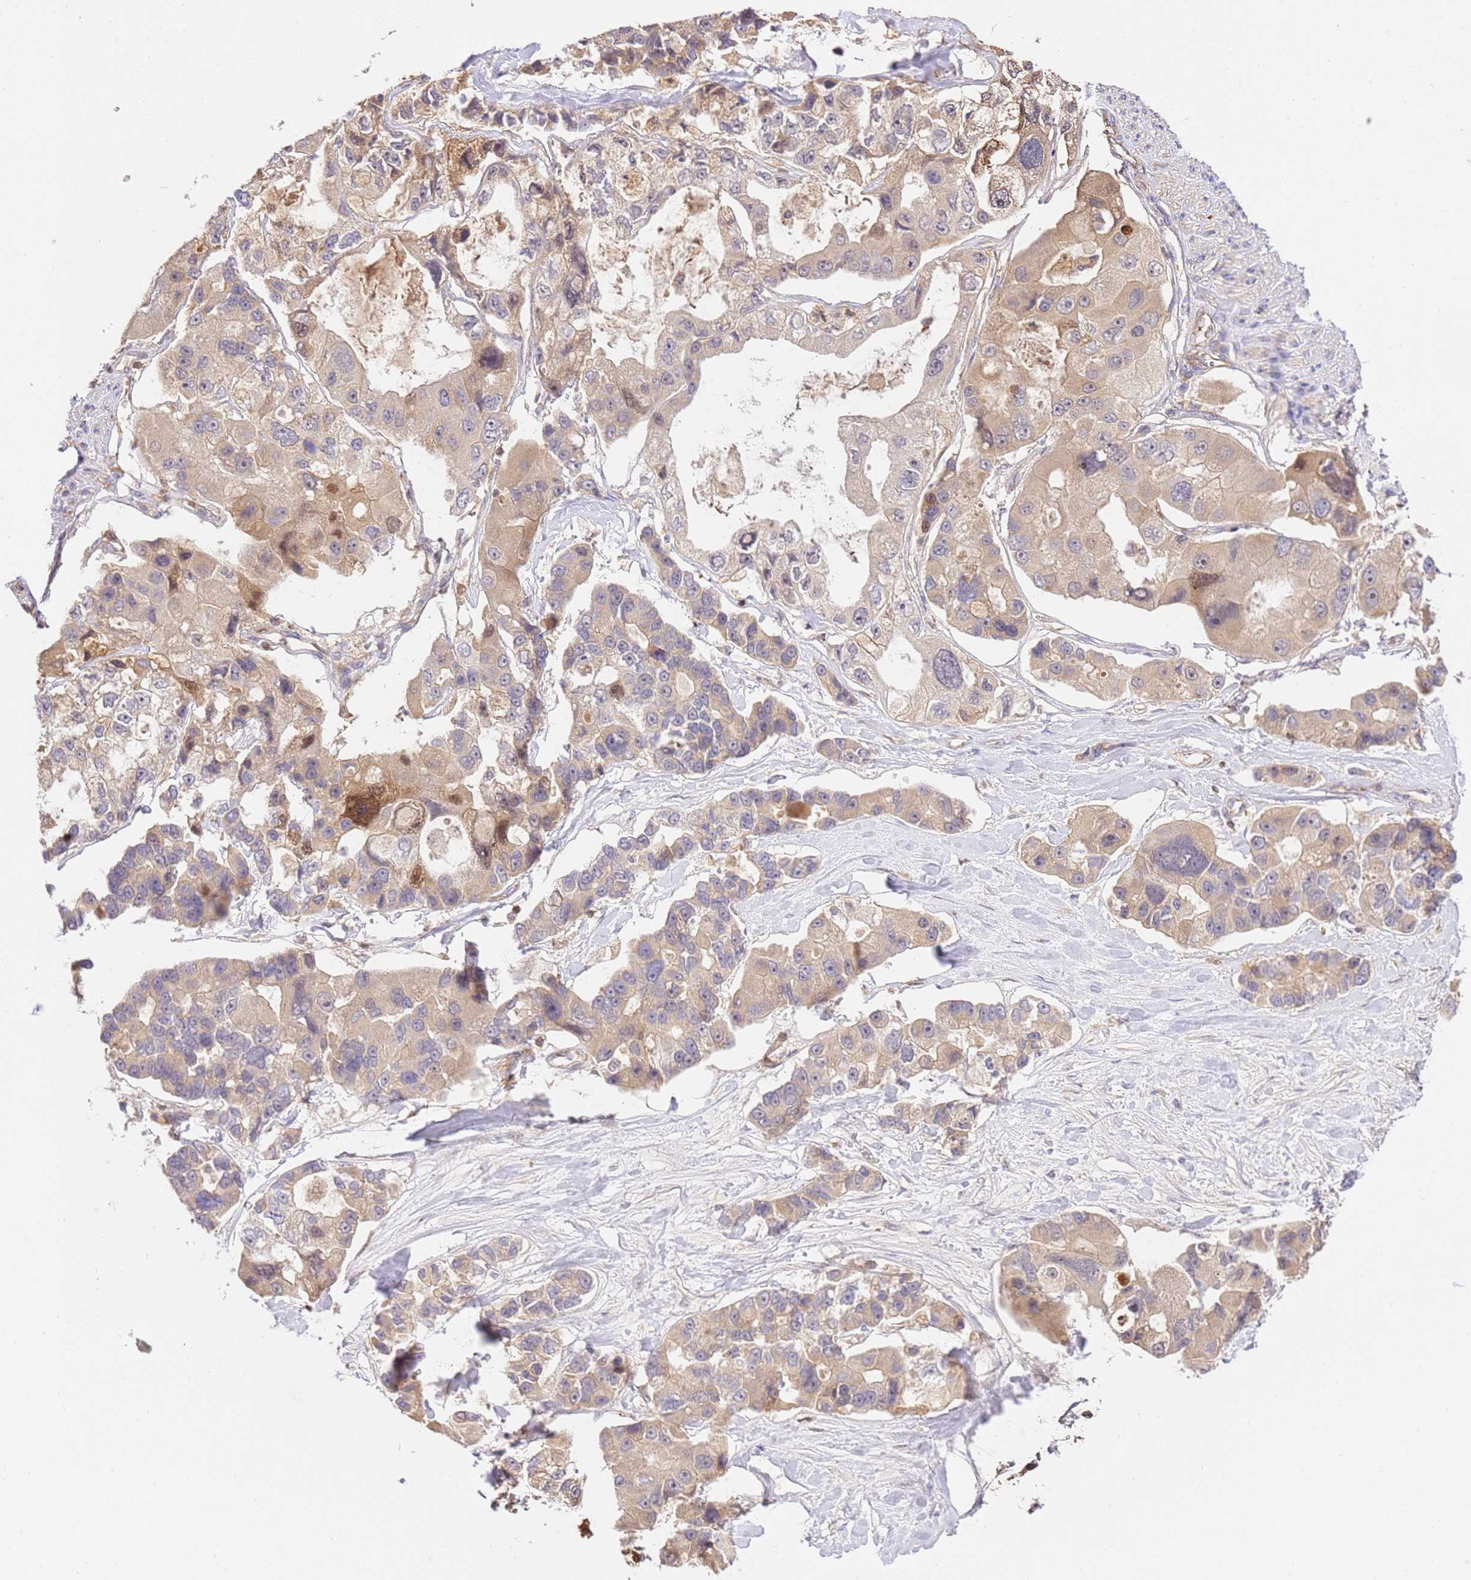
{"staining": {"intensity": "weak", "quantity": ">75%", "location": "cytoplasmic/membranous"}, "tissue": "lung cancer", "cell_type": "Tumor cells", "image_type": "cancer", "snomed": [{"axis": "morphology", "description": "Adenocarcinoma, NOS"}, {"axis": "topography", "description": "Lung"}], "caption": "Tumor cells display low levels of weak cytoplasmic/membranous positivity in about >75% of cells in adenocarcinoma (lung).", "gene": "KATNAL2", "patient": {"sex": "female", "age": 54}}